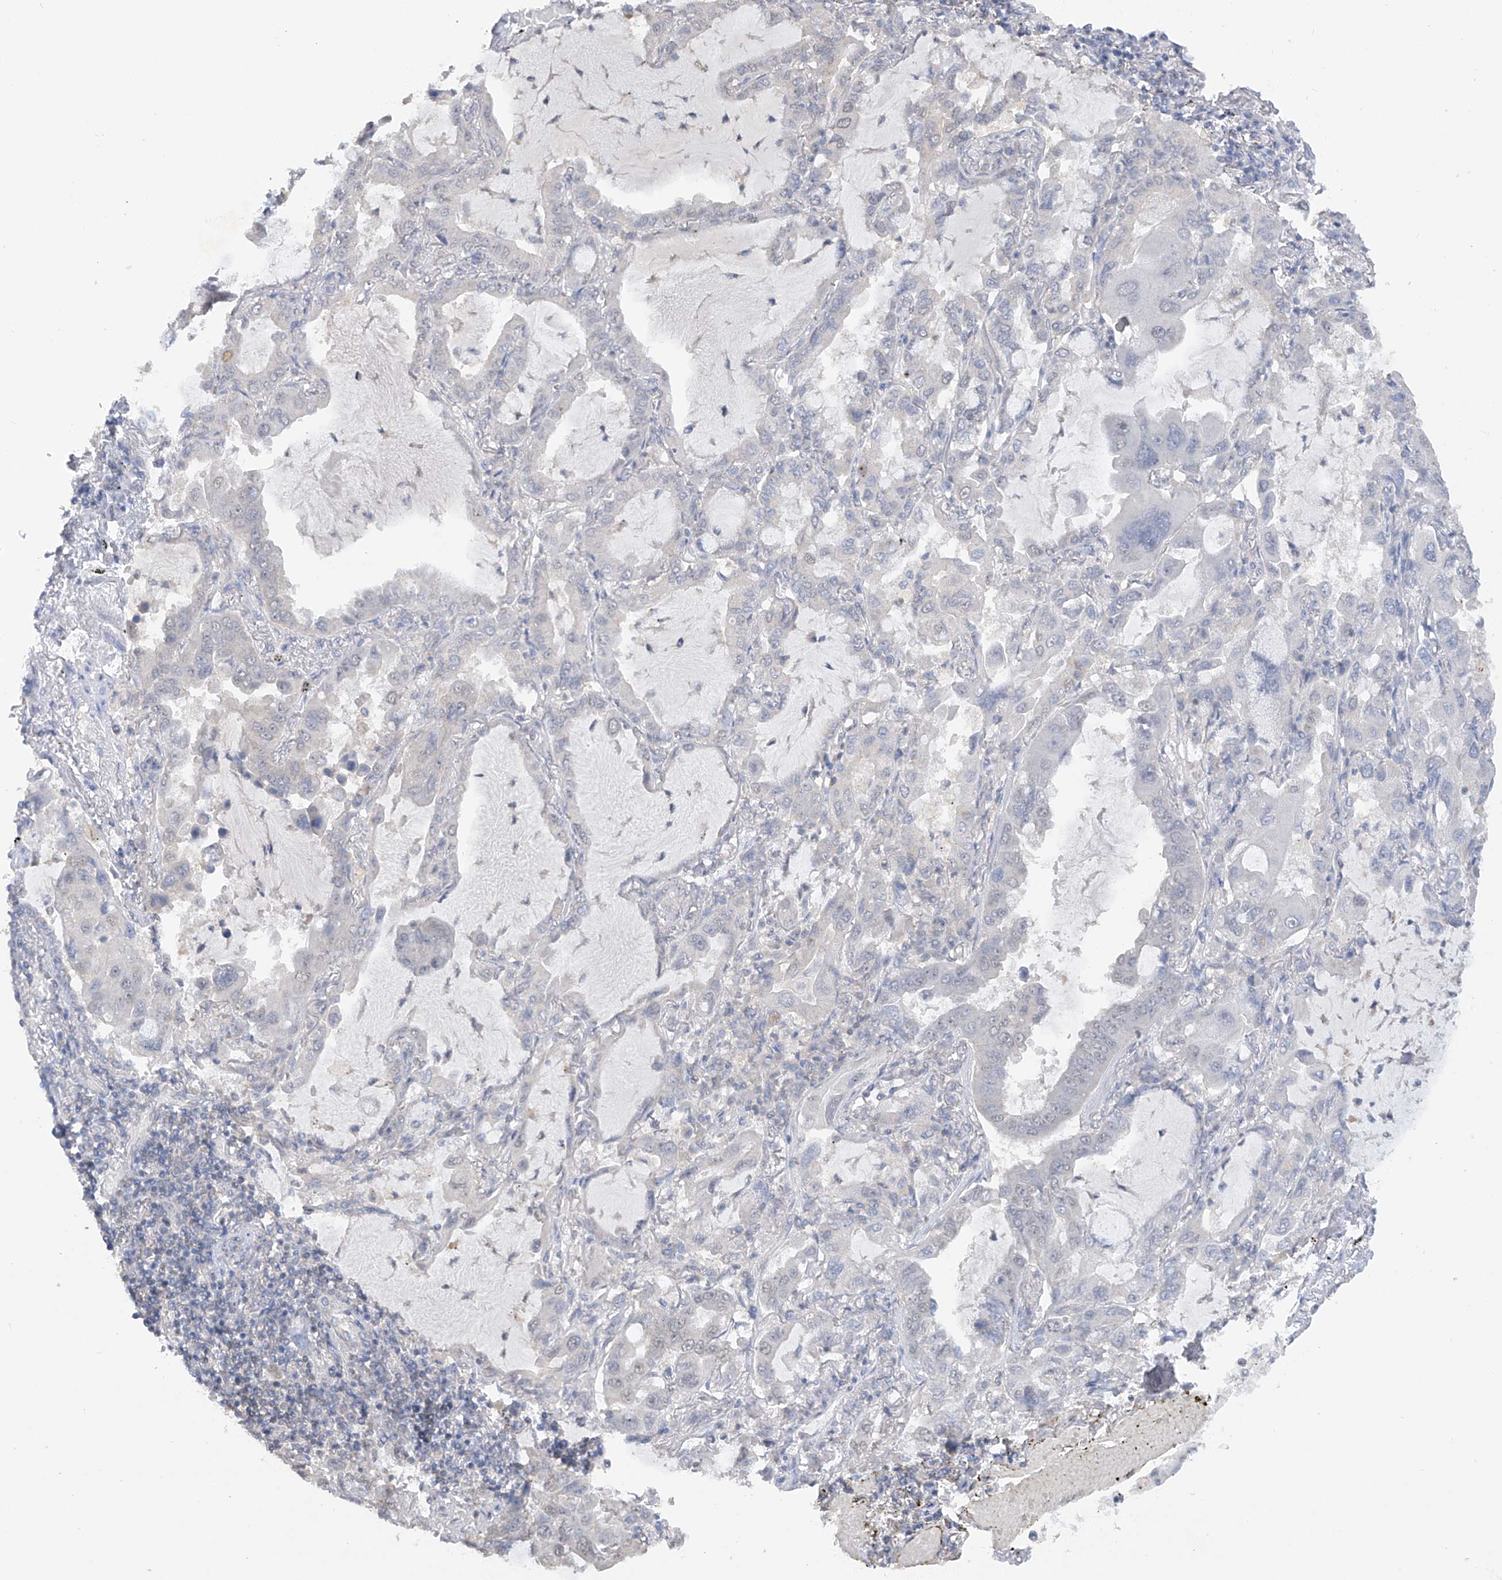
{"staining": {"intensity": "weak", "quantity": "<25%", "location": "nuclear"}, "tissue": "lung cancer", "cell_type": "Tumor cells", "image_type": "cancer", "snomed": [{"axis": "morphology", "description": "Adenocarcinoma, NOS"}, {"axis": "topography", "description": "Lung"}], "caption": "There is no significant expression in tumor cells of lung cancer. Nuclei are stained in blue.", "gene": "HAS3", "patient": {"sex": "male", "age": 64}}